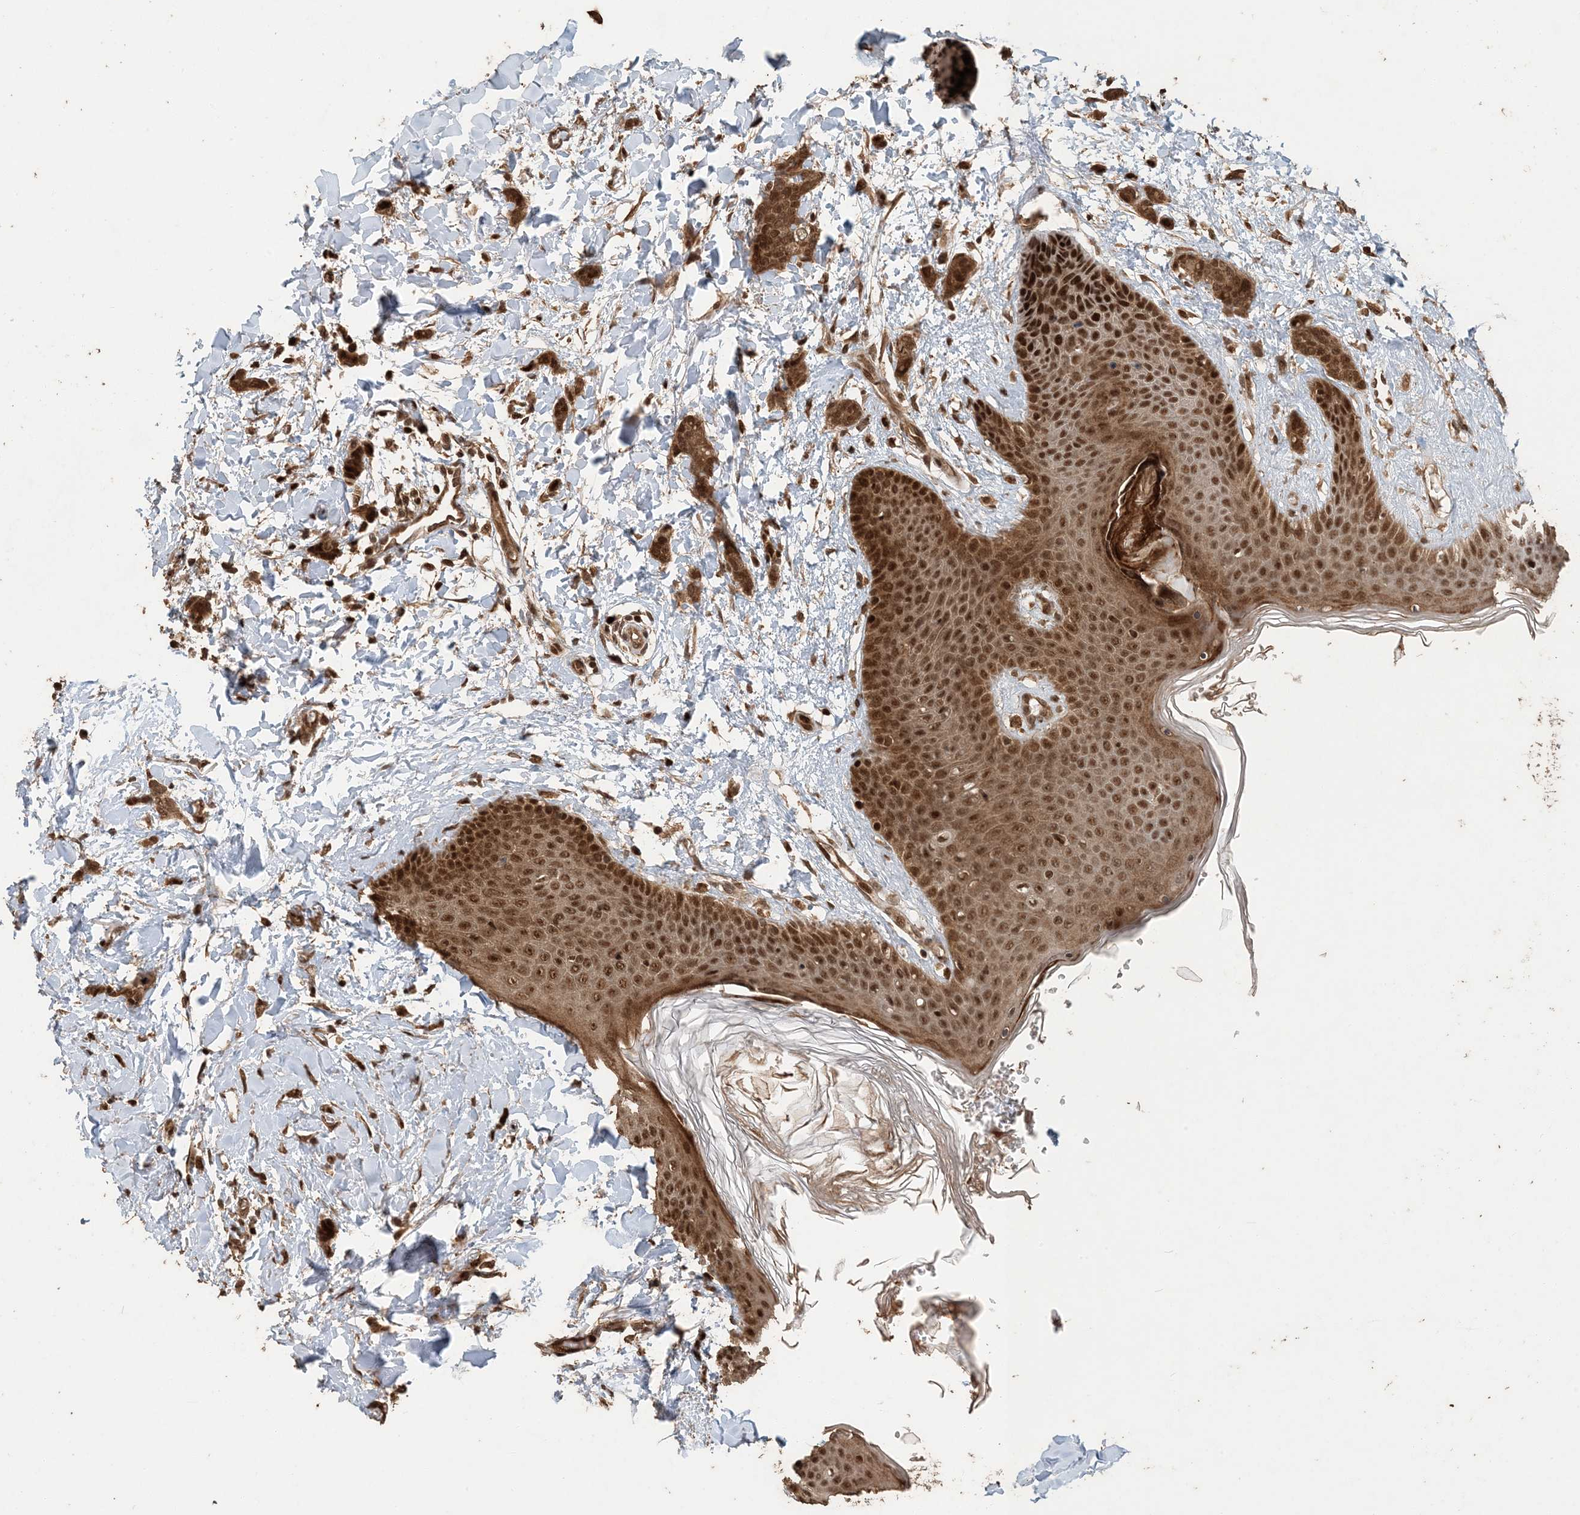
{"staining": {"intensity": "strong", "quantity": ">75%", "location": "cytoplasmic/membranous,nuclear"}, "tissue": "breast cancer", "cell_type": "Tumor cells", "image_type": "cancer", "snomed": [{"axis": "morphology", "description": "Lobular carcinoma"}, {"axis": "topography", "description": "Skin"}, {"axis": "topography", "description": "Breast"}], "caption": "Human lobular carcinoma (breast) stained with a protein marker exhibits strong staining in tumor cells.", "gene": "ATP13A2", "patient": {"sex": "female", "age": 46}}